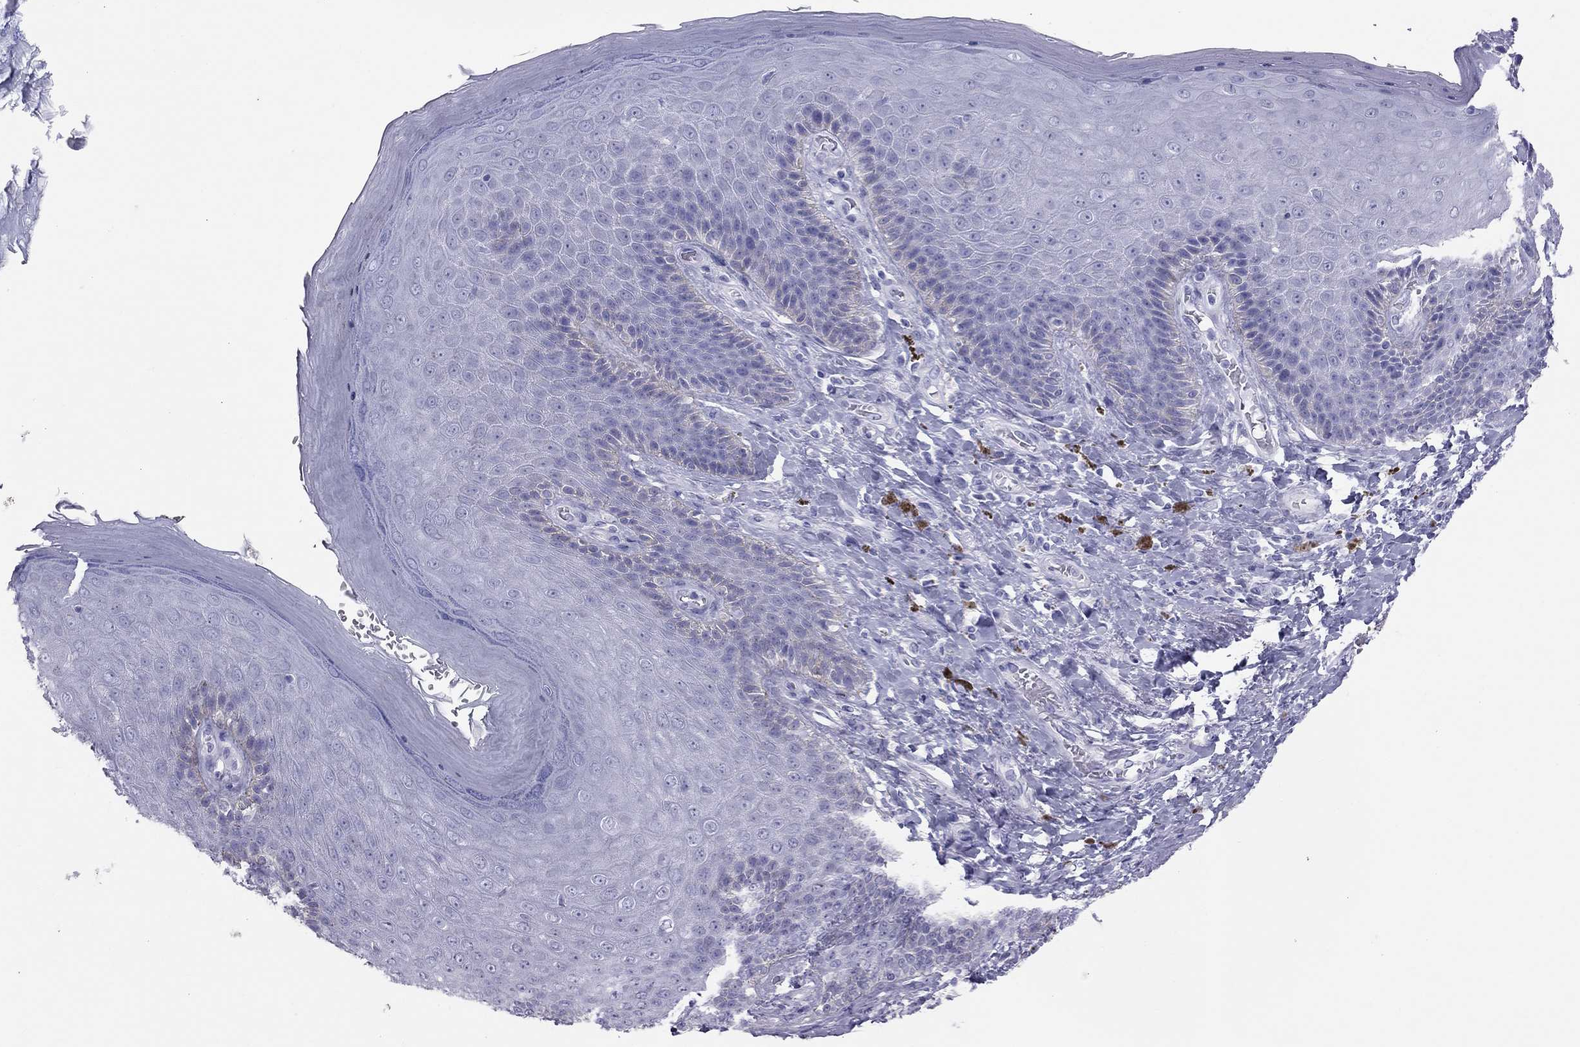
{"staining": {"intensity": "negative", "quantity": "none", "location": "none"}, "tissue": "skin", "cell_type": "Epidermal cells", "image_type": "normal", "snomed": [{"axis": "morphology", "description": "Normal tissue, NOS"}, {"axis": "topography", "description": "Skeletal muscle"}, {"axis": "topography", "description": "Anal"}, {"axis": "topography", "description": "Peripheral nerve tissue"}], "caption": "This is a image of immunohistochemistry staining of unremarkable skin, which shows no expression in epidermal cells.", "gene": "TRPM3", "patient": {"sex": "male", "age": 53}}